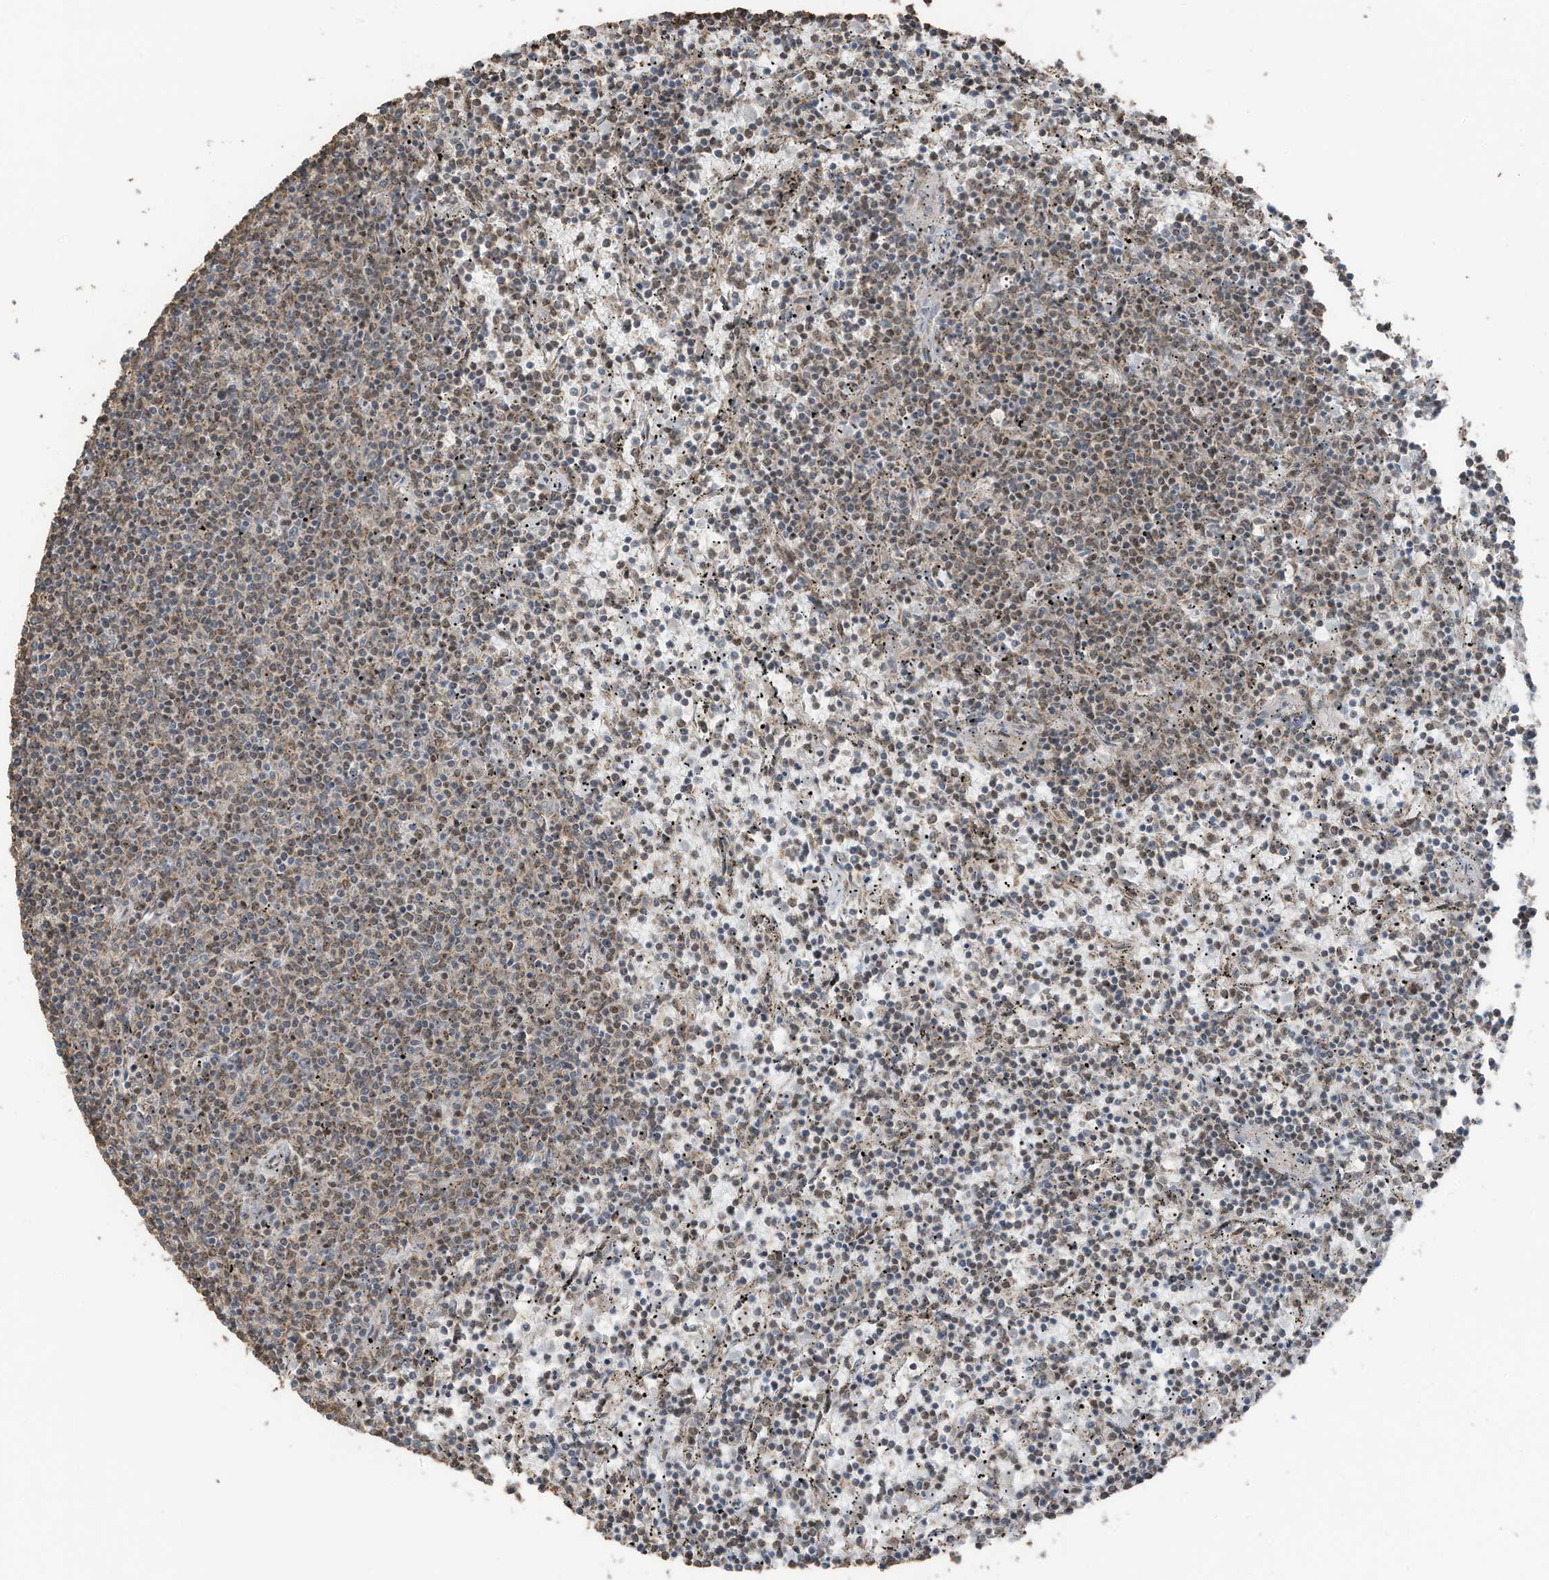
{"staining": {"intensity": "moderate", "quantity": "<25%", "location": "cytoplasmic/membranous"}, "tissue": "lymphoma", "cell_type": "Tumor cells", "image_type": "cancer", "snomed": [{"axis": "morphology", "description": "Malignant lymphoma, non-Hodgkin's type, Low grade"}, {"axis": "topography", "description": "Spleen"}], "caption": "This is an image of immunohistochemistry (IHC) staining of low-grade malignant lymphoma, non-Hodgkin's type, which shows moderate positivity in the cytoplasmic/membranous of tumor cells.", "gene": "UTP3", "patient": {"sex": "female", "age": 50}}